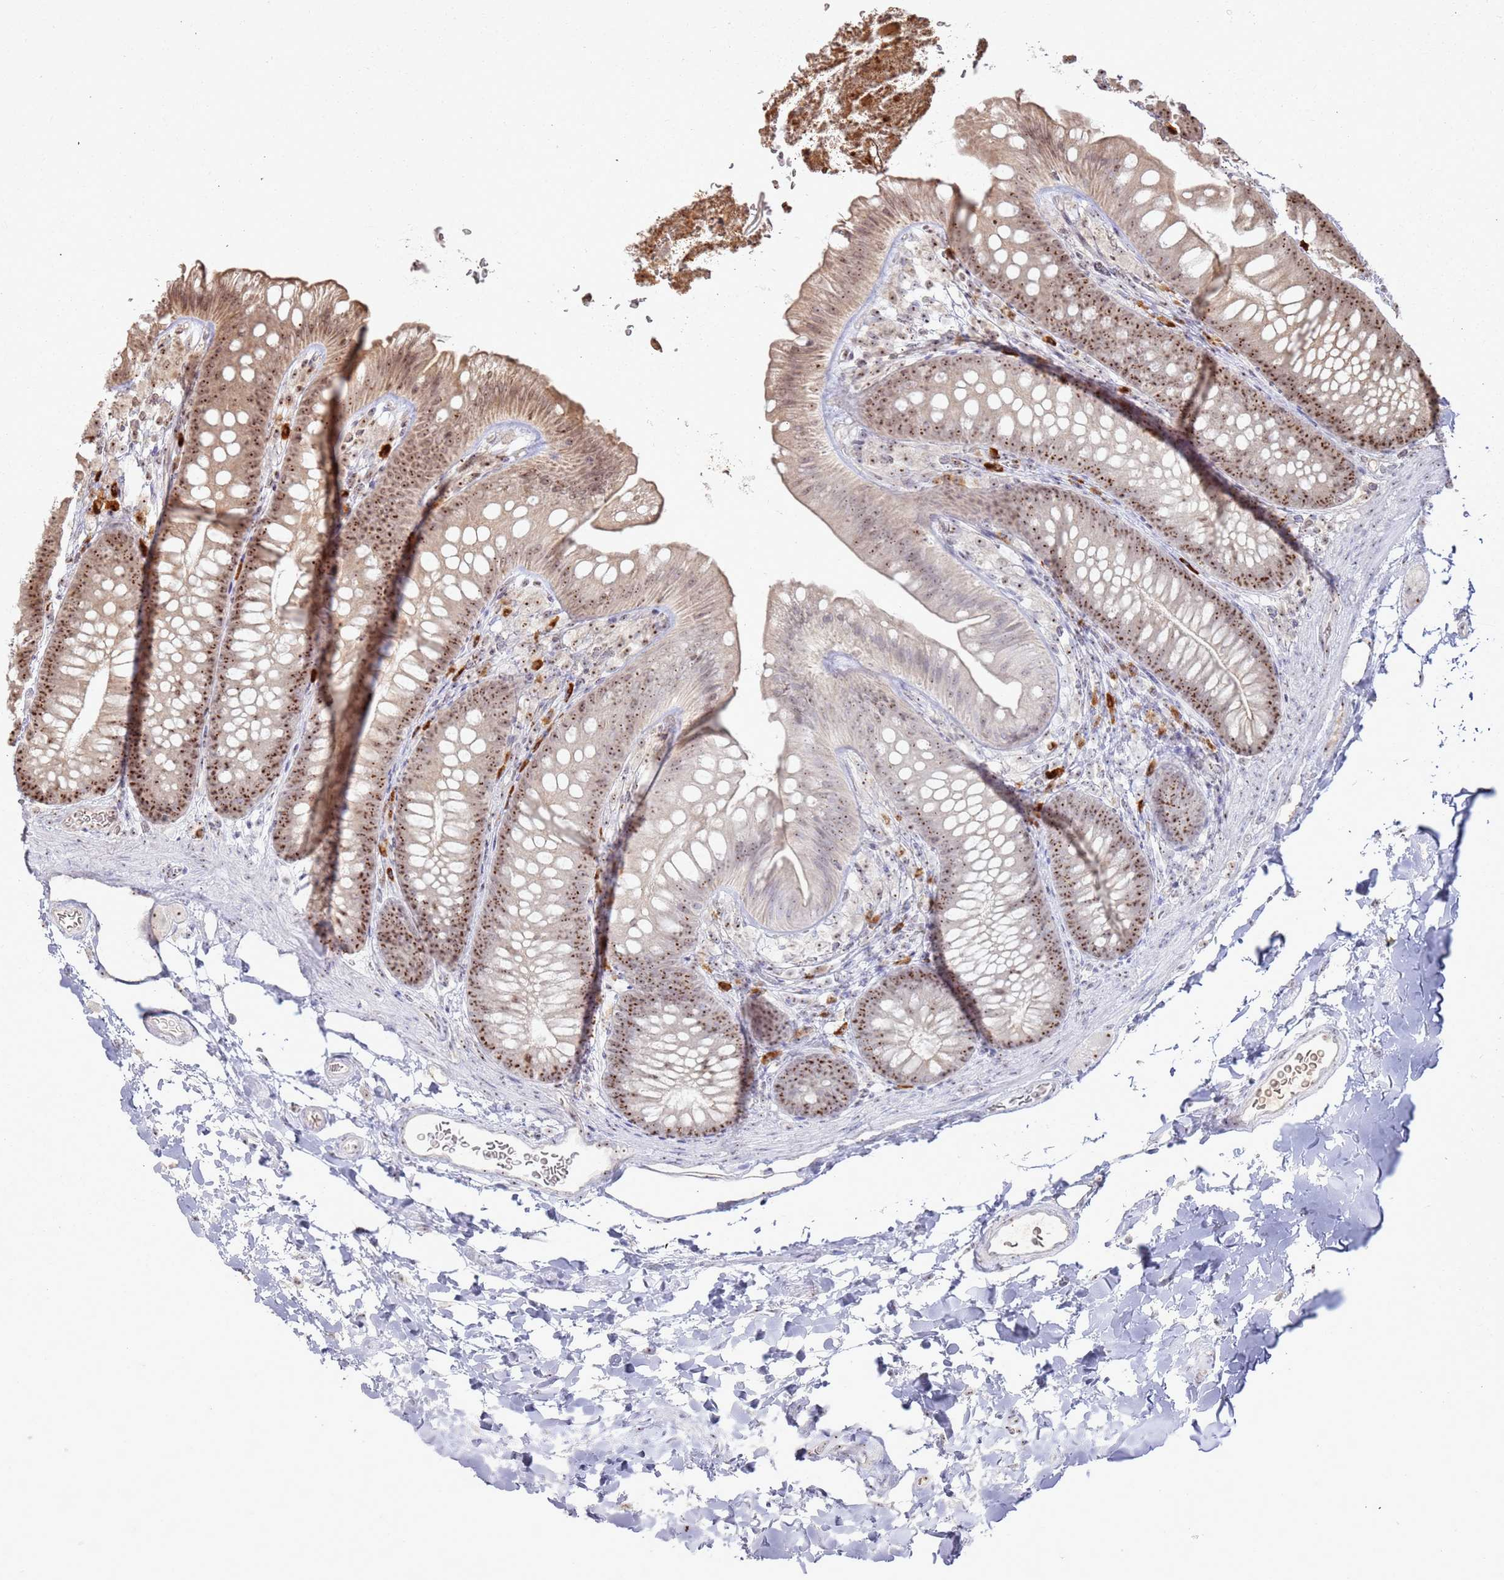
{"staining": {"intensity": "negative", "quantity": "none", "location": "none"}, "tissue": "colon", "cell_type": "Endothelial cells", "image_type": "normal", "snomed": [{"axis": "morphology", "description": "Normal tissue, NOS"}, {"axis": "topography", "description": "Colon"}], "caption": "A high-resolution micrograph shows immunohistochemistry staining of normal colon, which shows no significant positivity in endothelial cells. The staining was performed using DAB (3,3'-diaminobenzidine) to visualize the protein expression in brown, while the nuclei were stained in blue with hematoxylin (Magnification: 20x).", "gene": "UTP11", "patient": {"sex": "female", "age": 62}}